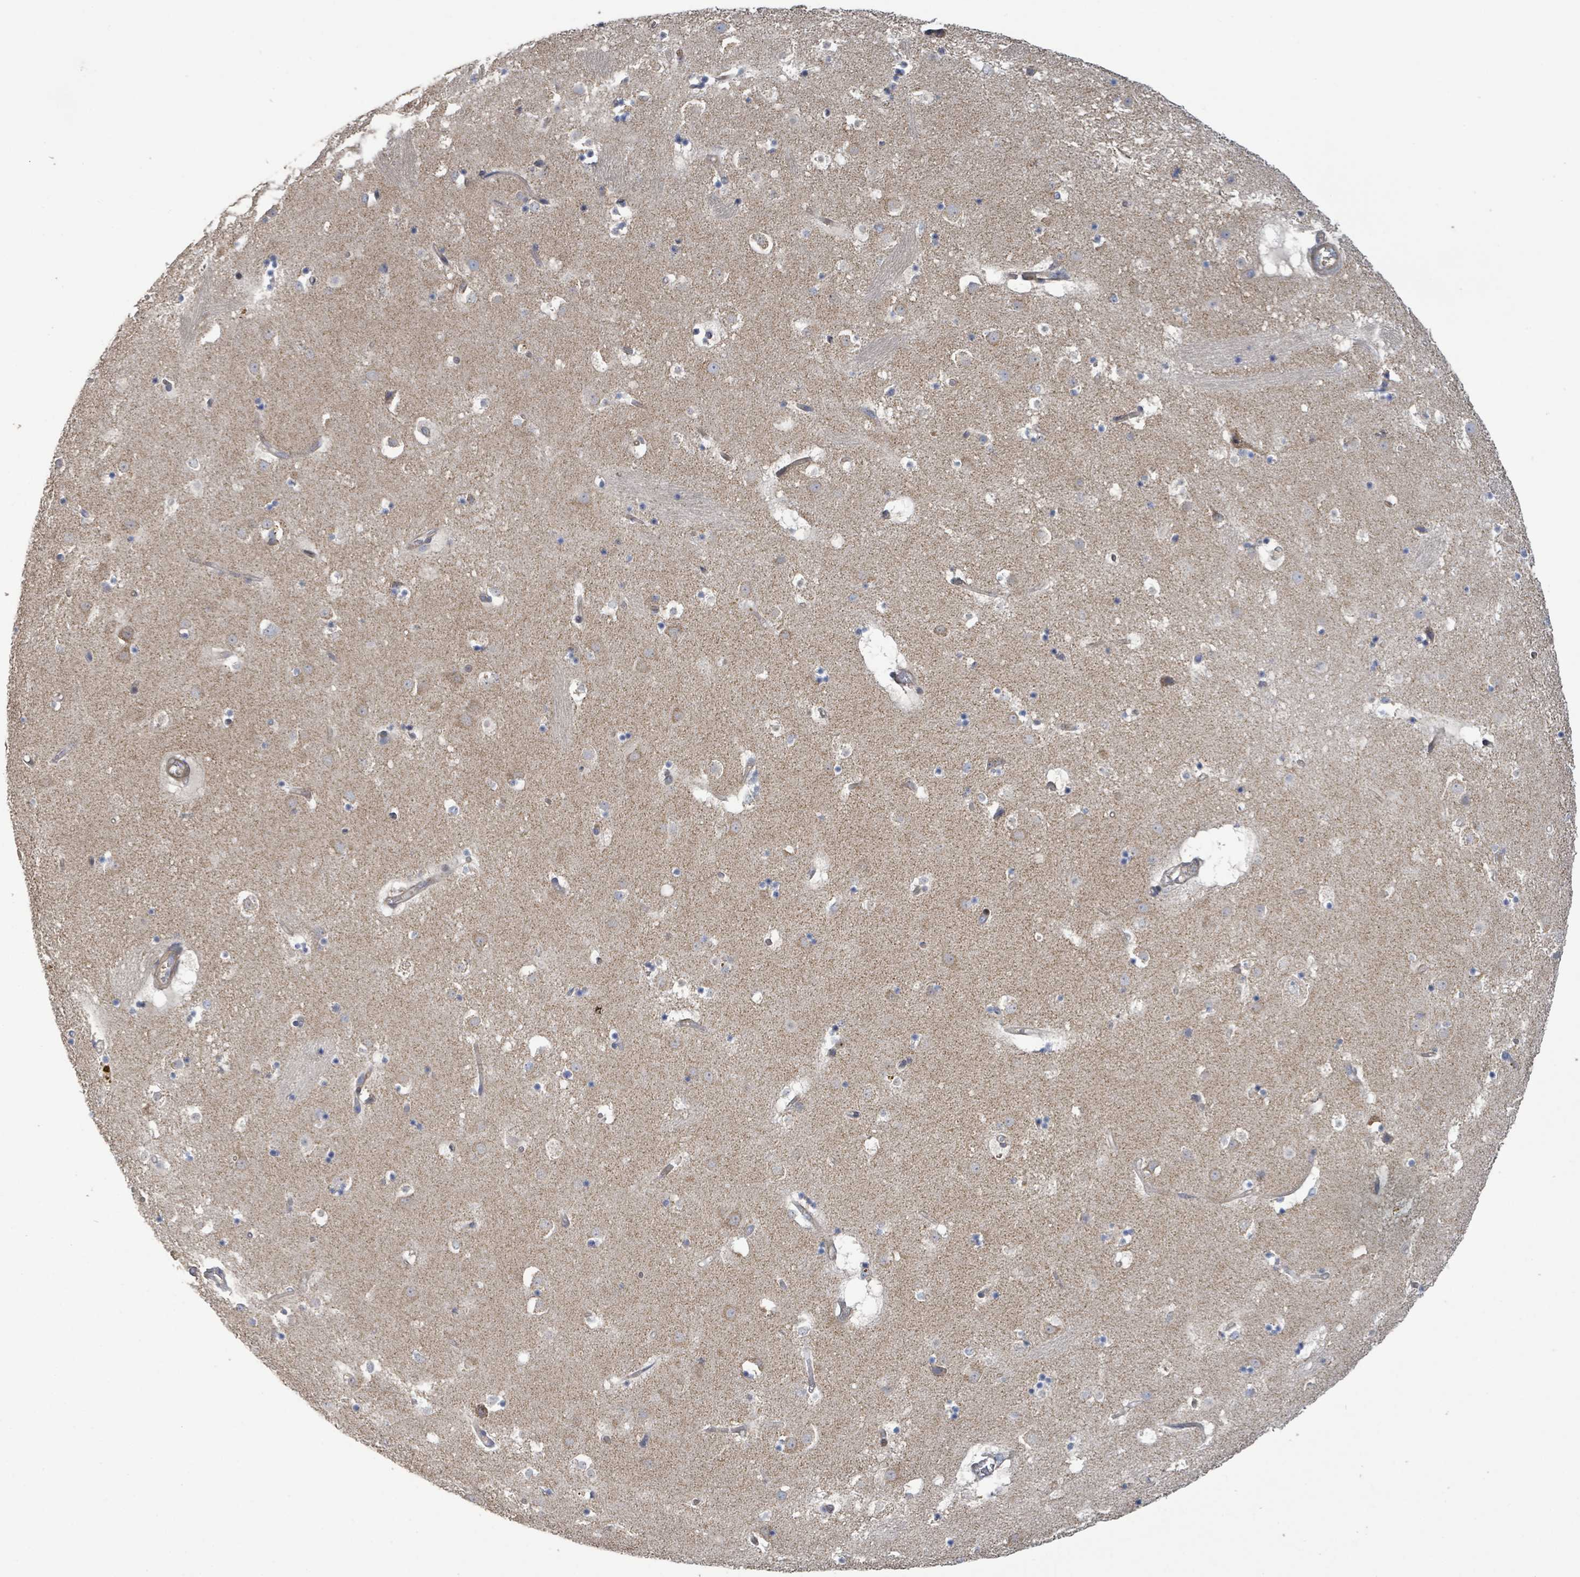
{"staining": {"intensity": "negative", "quantity": "none", "location": "none"}, "tissue": "caudate", "cell_type": "Glial cells", "image_type": "normal", "snomed": [{"axis": "morphology", "description": "Normal tissue, NOS"}, {"axis": "topography", "description": "Lateral ventricle wall"}], "caption": "The photomicrograph reveals no staining of glial cells in unremarkable caudate. The staining was performed using DAB to visualize the protein expression in brown, while the nuclei were stained in blue with hematoxylin (Magnification: 20x).", "gene": "PLAAT1", "patient": {"sex": "male", "age": 58}}